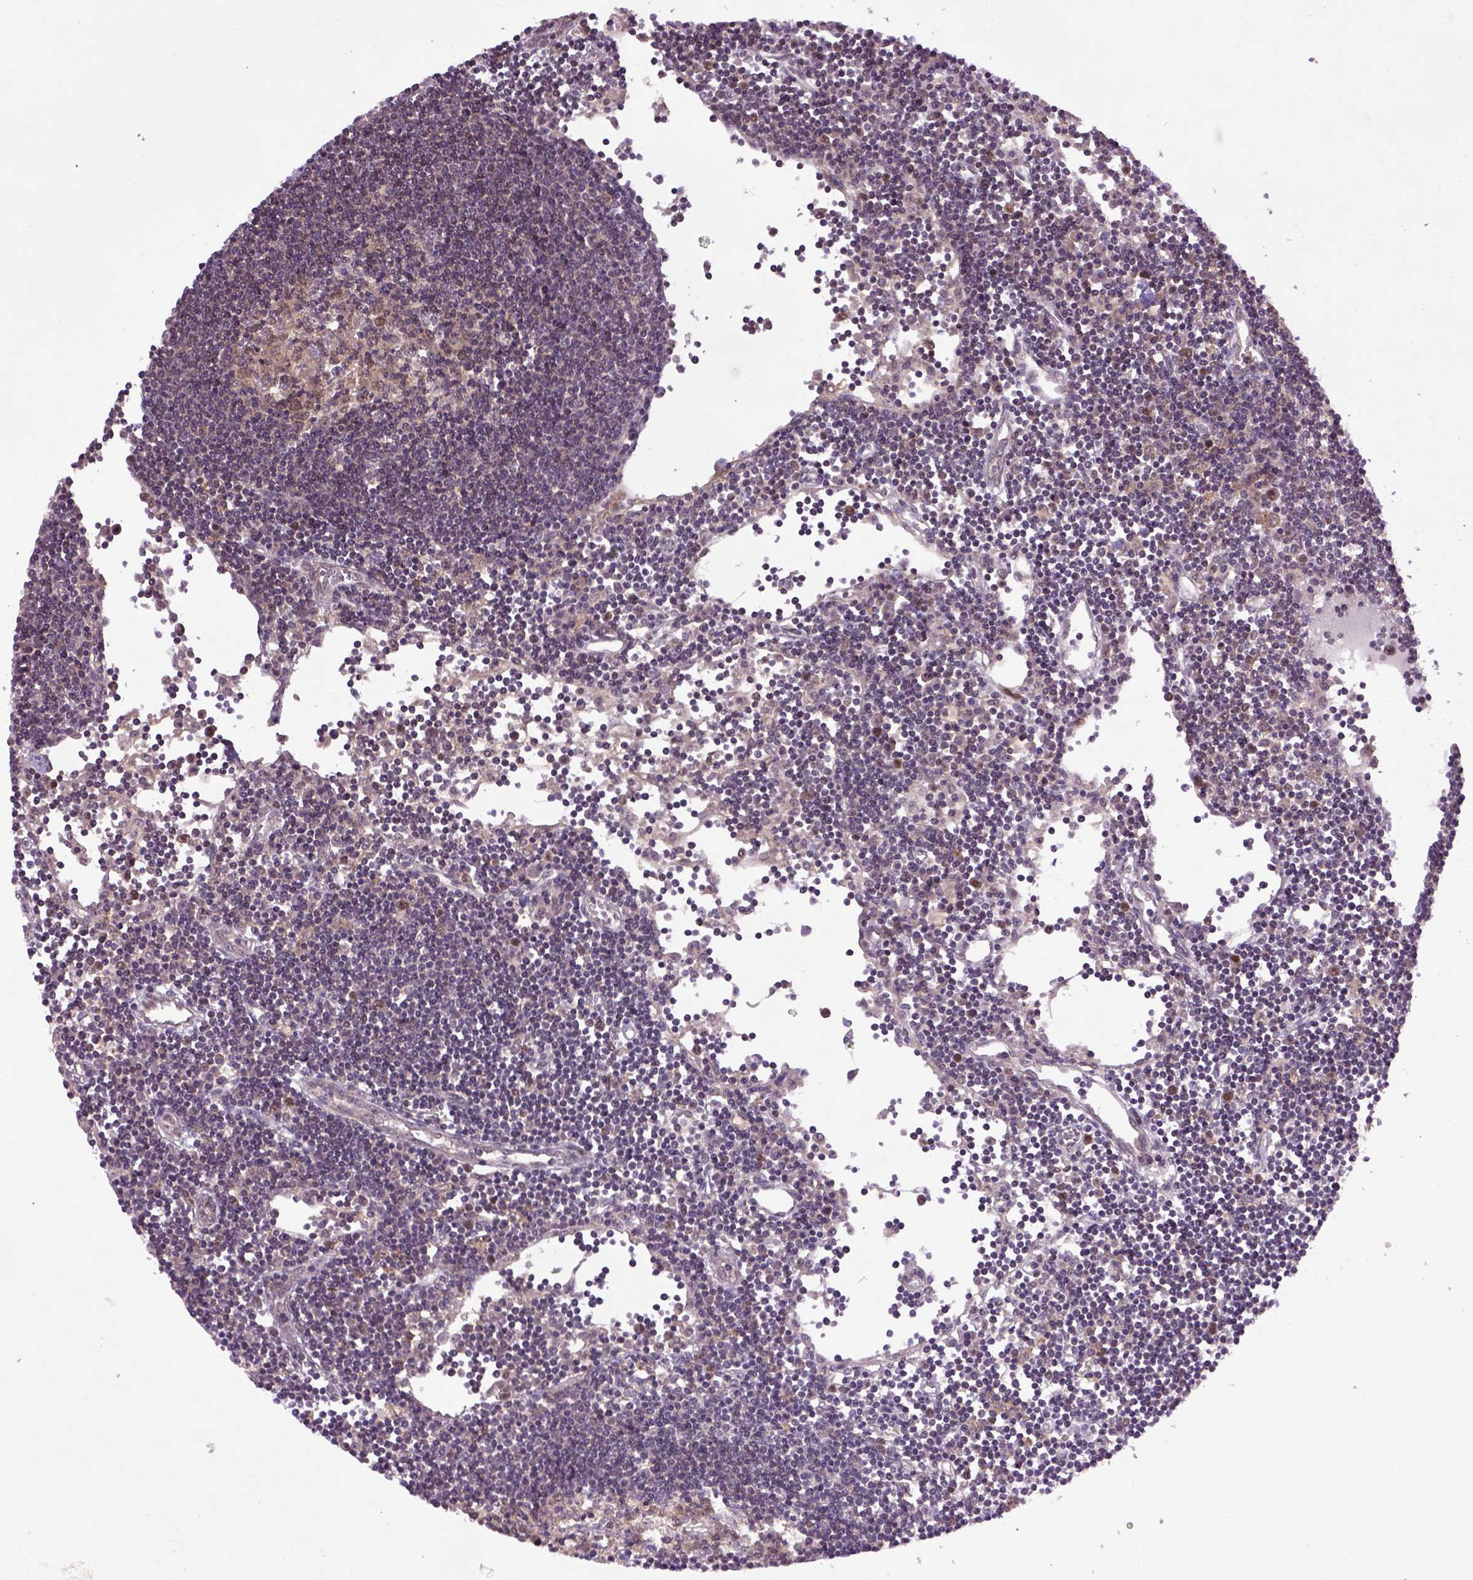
{"staining": {"intensity": "moderate", "quantity": ">75%", "location": "cytoplasmic/membranous,nuclear"}, "tissue": "lymph node", "cell_type": "Germinal center cells", "image_type": "normal", "snomed": [{"axis": "morphology", "description": "Normal tissue, NOS"}, {"axis": "topography", "description": "Lymph node"}], "caption": "Protein staining exhibits moderate cytoplasmic/membranous,nuclear staining in about >75% of germinal center cells in unremarkable lymph node.", "gene": "WDR48", "patient": {"sex": "female", "age": 65}}